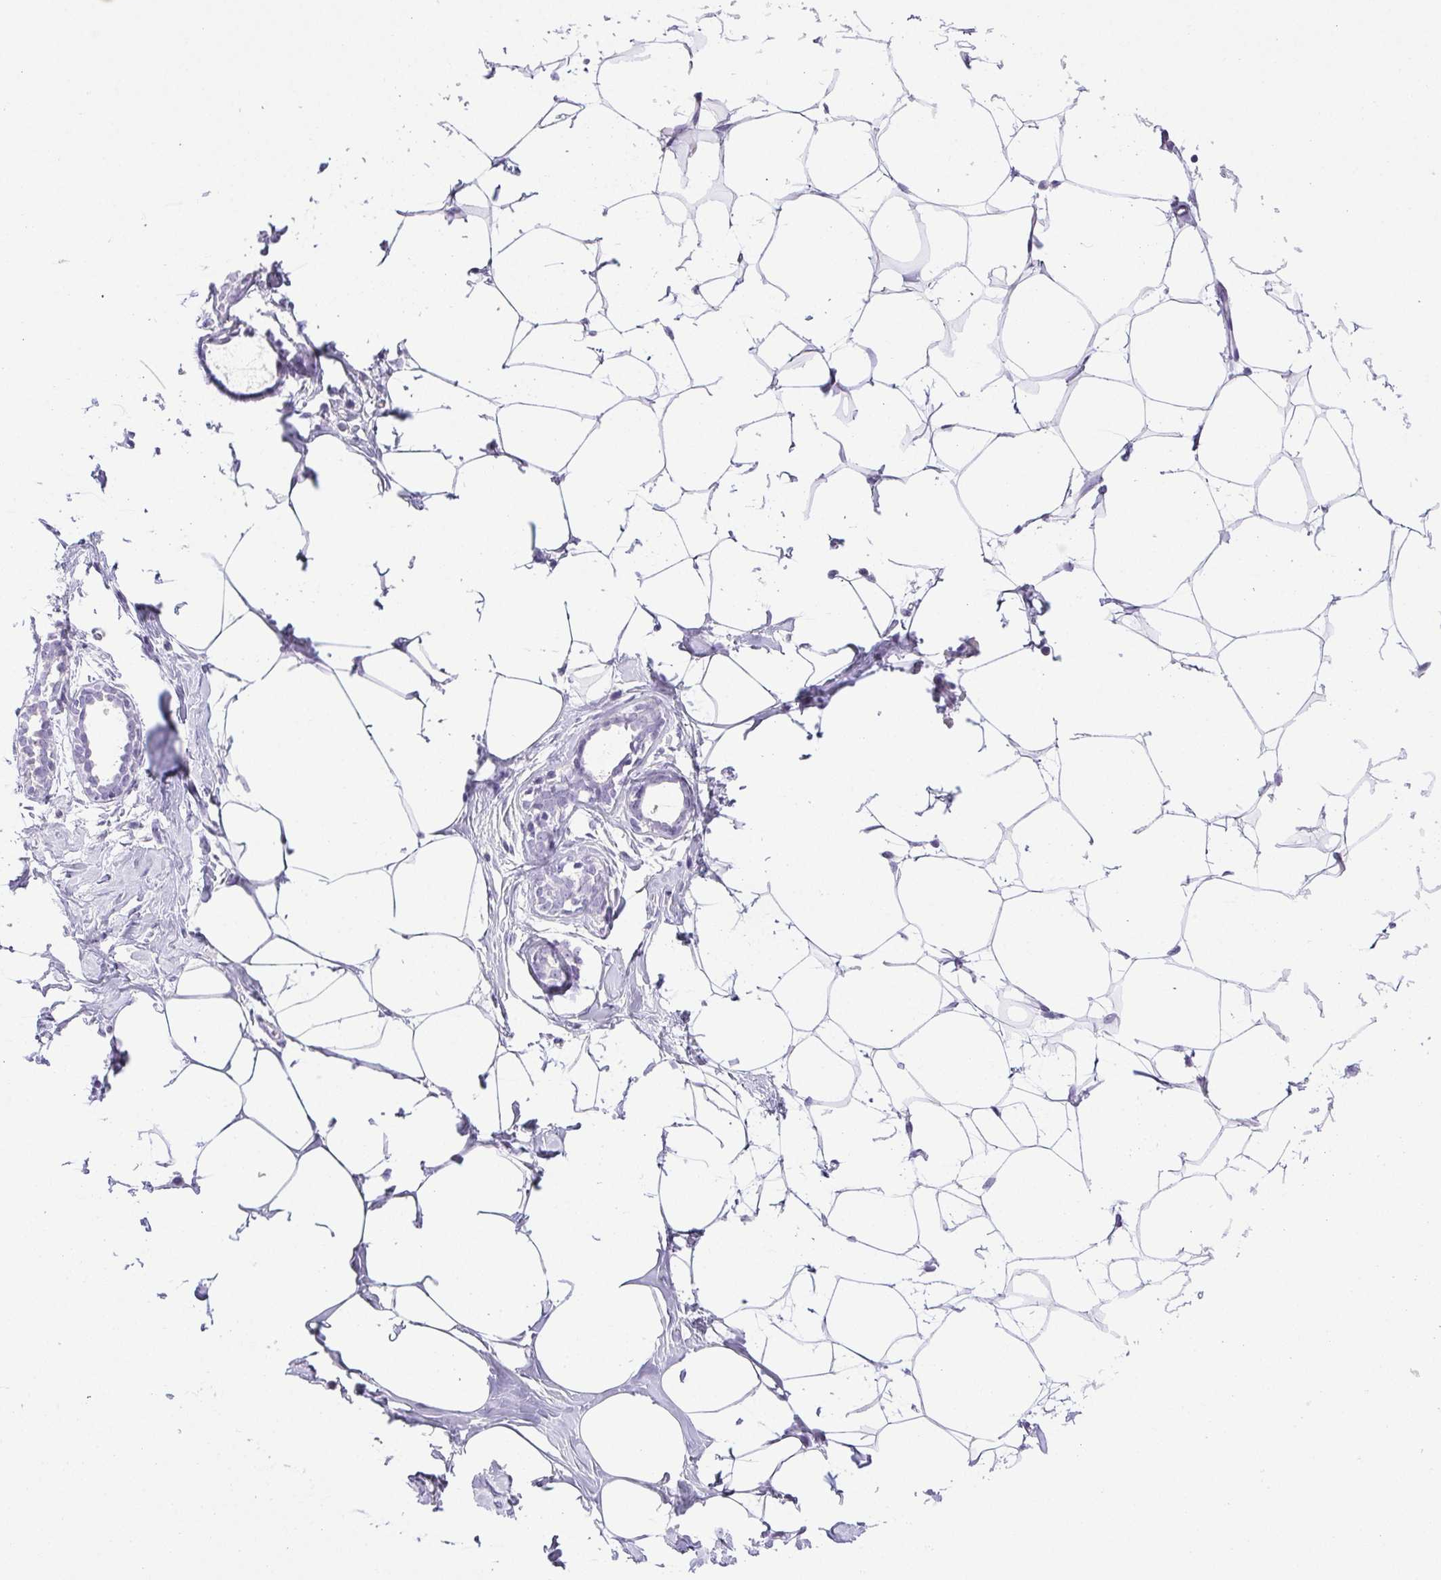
{"staining": {"intensity": "negative", "quantity": "none", "location": "none"}, "tissue": "breast", "cell_type": "Adipocytes", "image_type": "normal", "snomed": [{"axis": "morphology", "description": "Normal tissue, NOS"}, {"axis": "topography", "description": "Breast"}], "caption": "IHC histopathology image of benign human breast stained for a protein (brown), which shows no staining in adipocytes.", "gene": "HLA", "patient": {"sex": "female", "age": 27}}